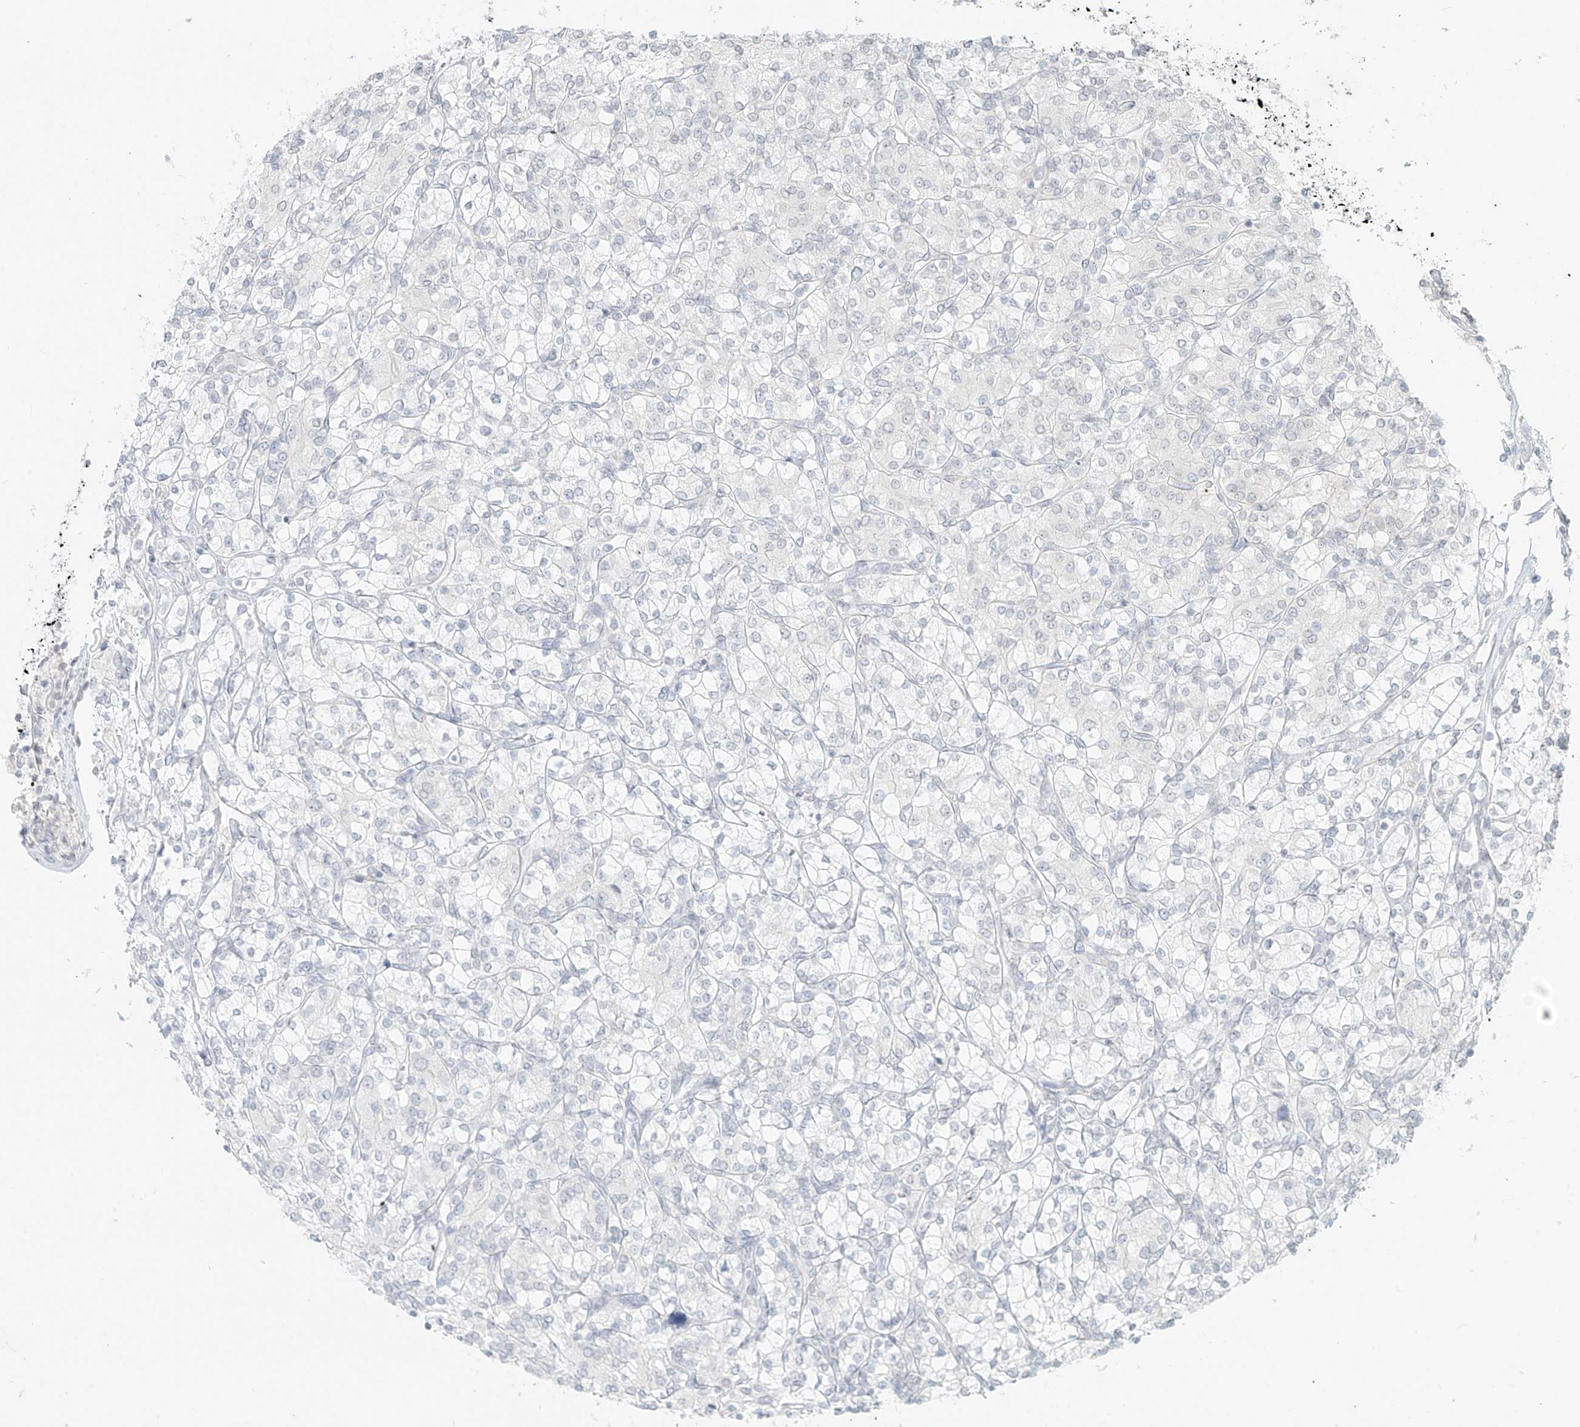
{"staining": {"intensity": "negative", "quantity": "none", "location": "none"}, "tissue": "renal cancer", "cell_type": "Tumor cells", "image_type": "cancer", "snomed": [{"axis": "morphology", "description": "Adenocarcinoma, NOS"}, {"axis": "topography", "description": "Kidney"}], "caption": "This photomicrograph is of renal cancer stained with immunohistochemistry (IHC) to label a protein in brown with the nuclei are counter-stained blue. There is no staining in tumor cells.", "gene": "OSBPL7", "patient": {"sex": "male", "age": 77}}